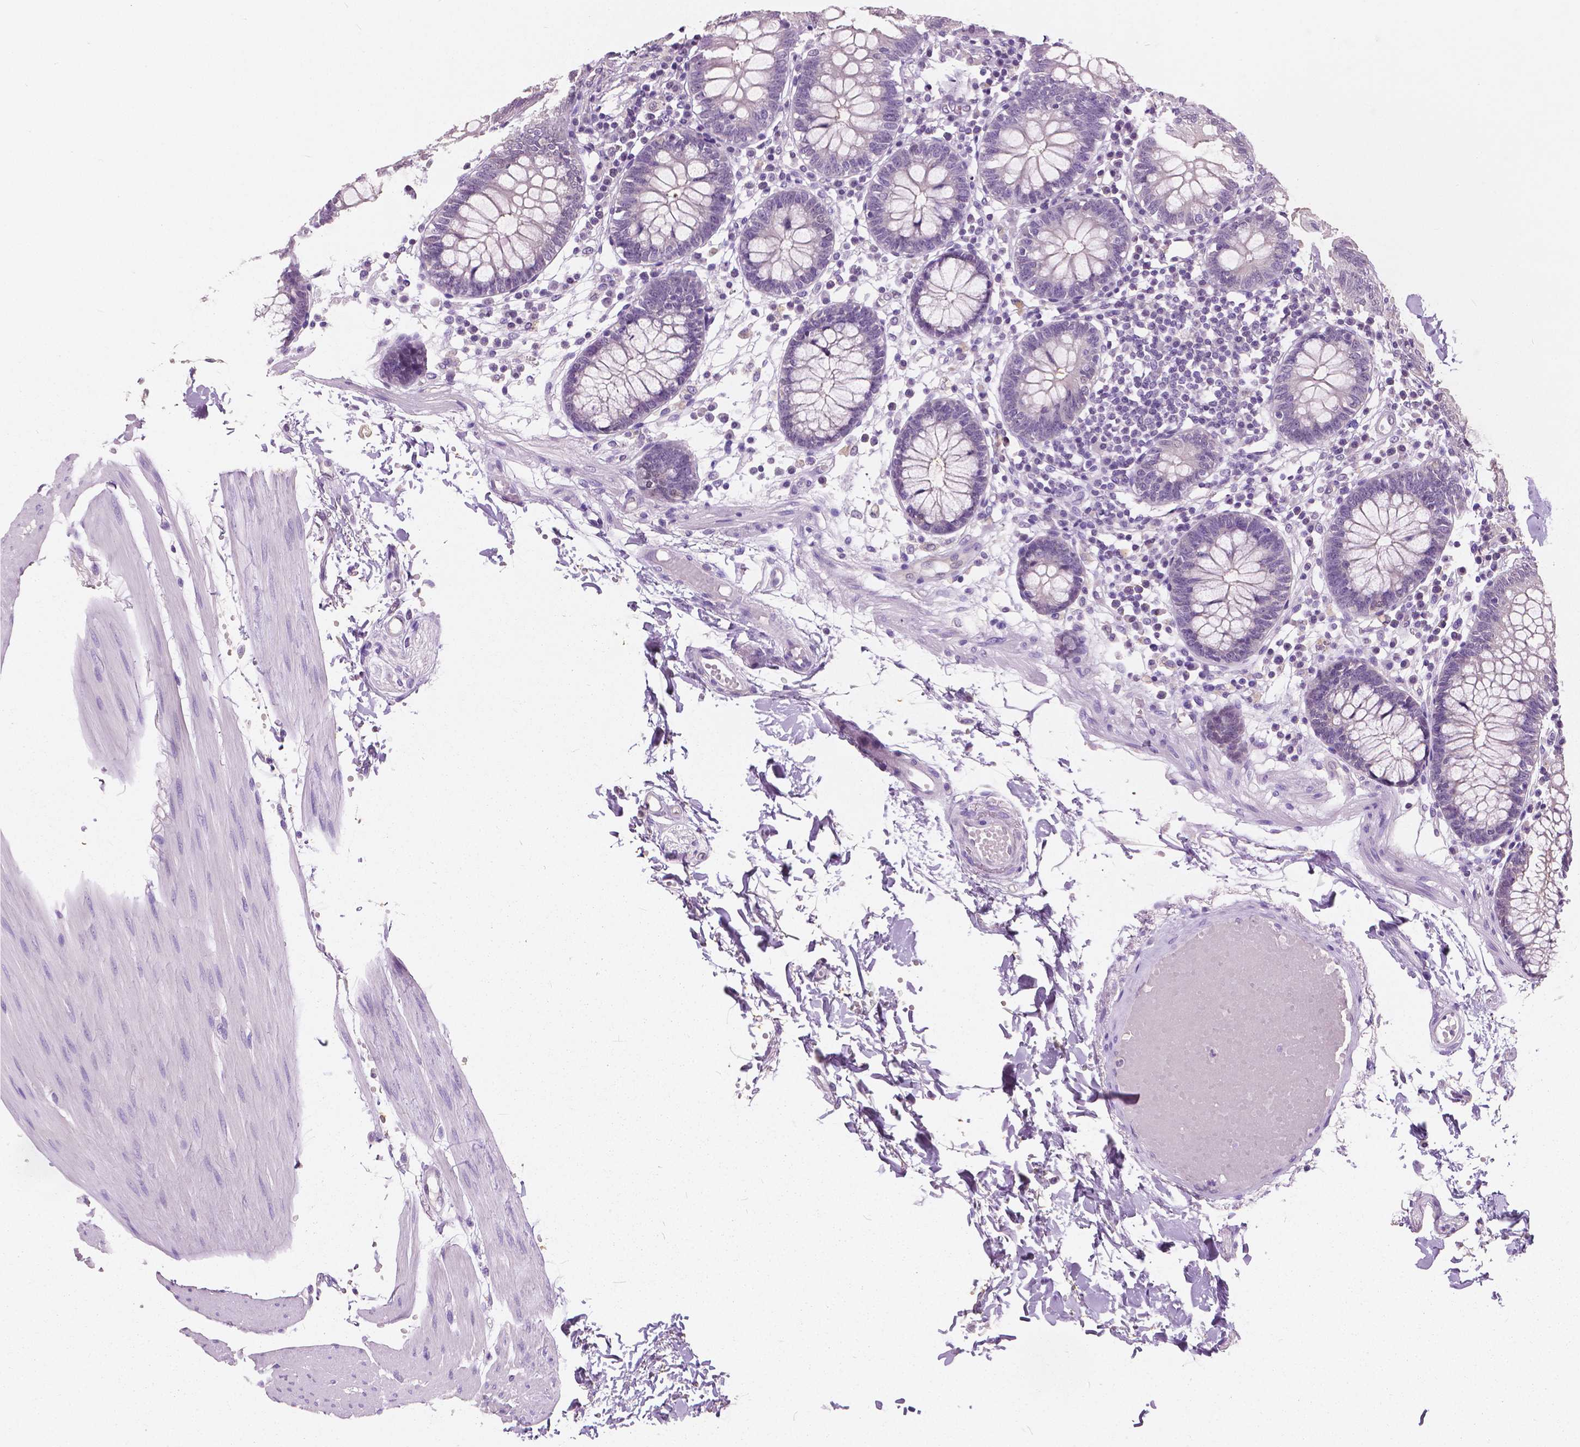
{"staining": {"intensity": "negative", "quantity": "none", "location": "none"}, "tissue": "colon", "cell_type": "Endothelial cells", "image_type": "normal", "snomed": [{"axis": "morphology", "description": "Normal tissue, NOS"}, {"axis": "morphology", "description": "Adenocarcinoma, NOS"}, {"axis": "topography", "description": "Colon"}], "caption": "Histopathology image shows no protein expression in endothelial cells of benign colon. Brightfield microscopy of immunohistochemistry stained with DAB (brown) and hematoxylin (blue), captured at high magnification.", "gene": "TKFC", "patient": {"sex": "male", "age": 83}}